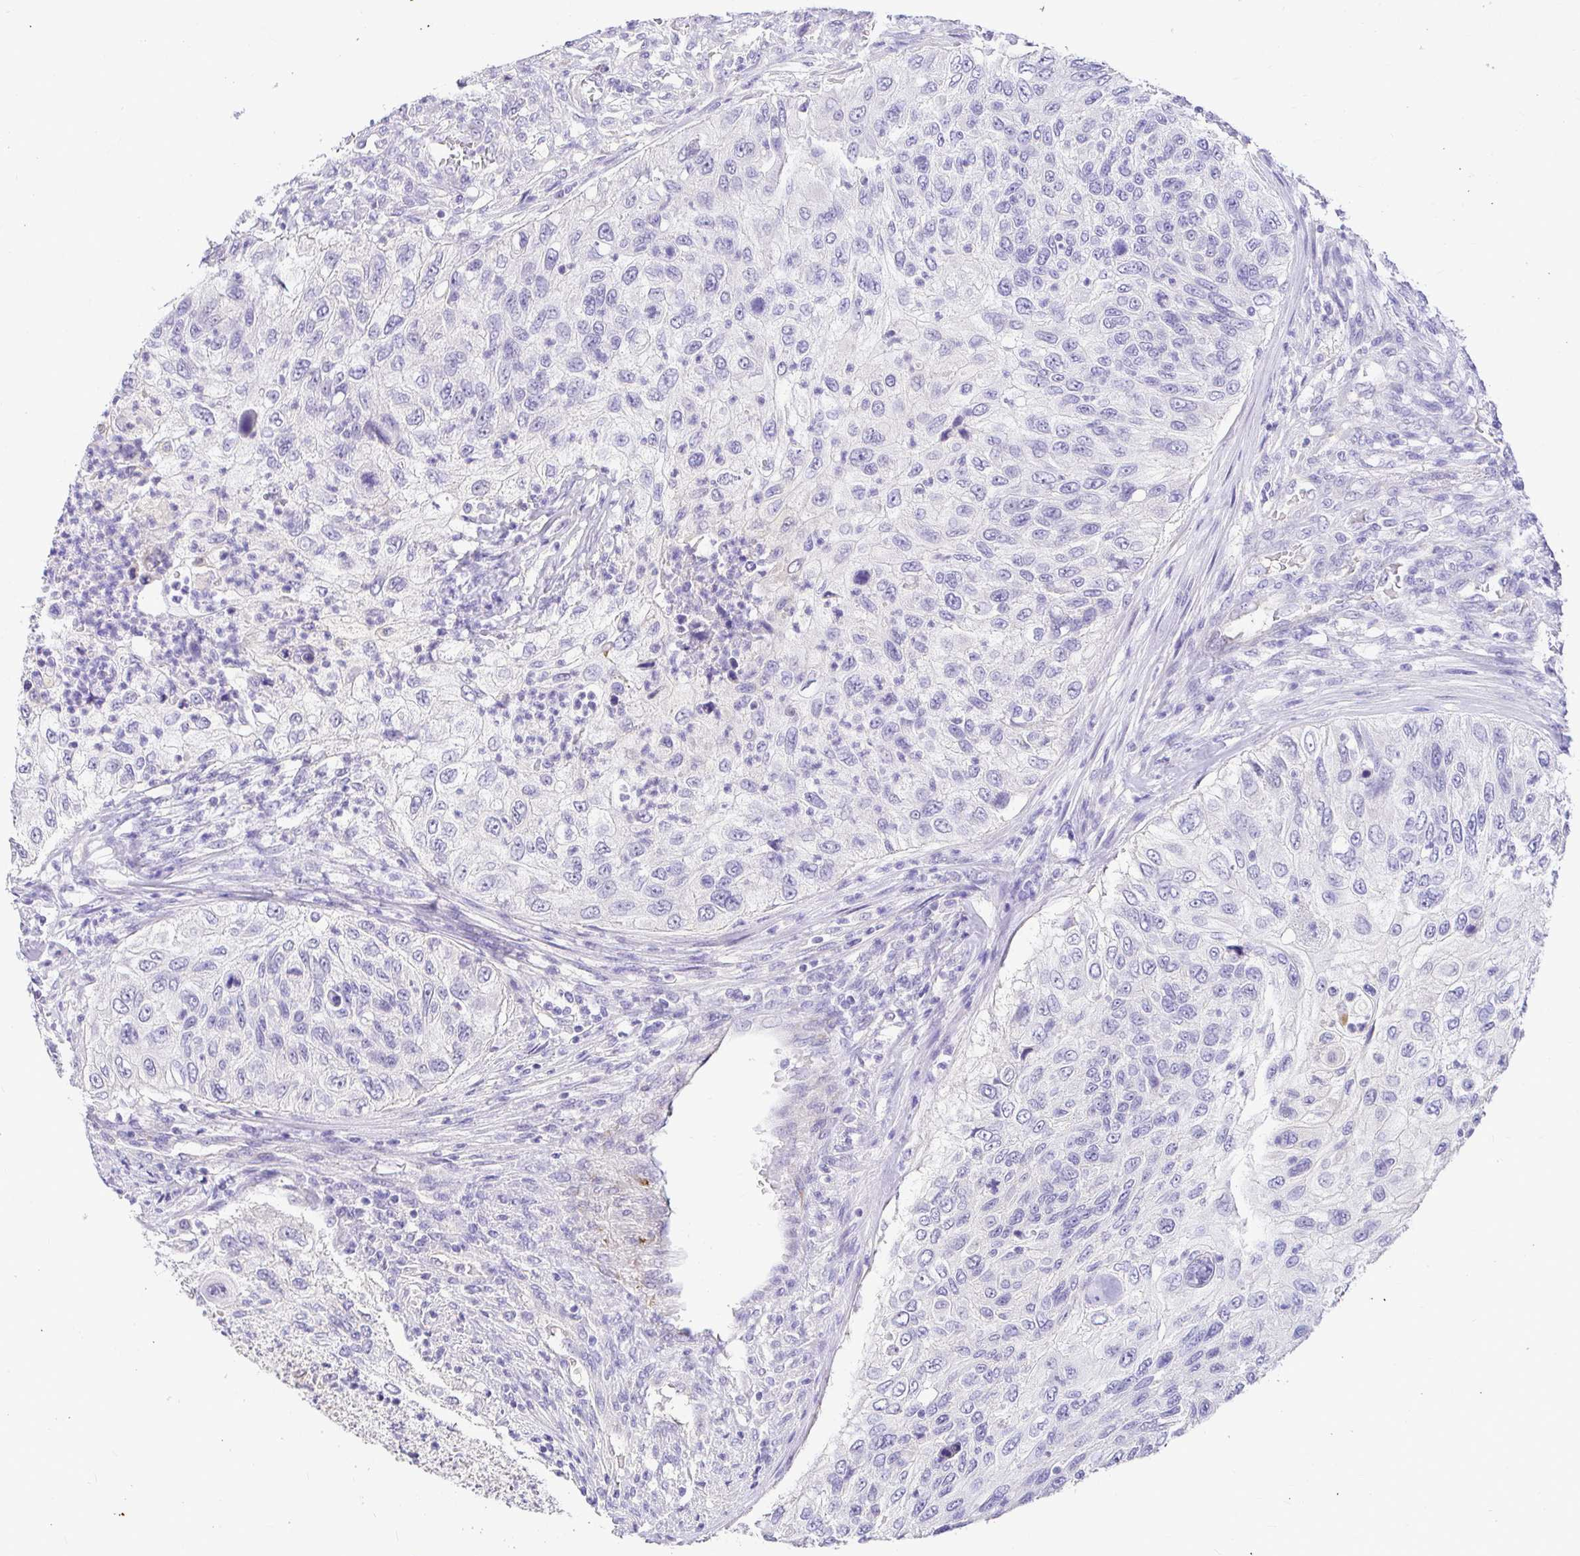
{"staining": {"intensity": "negative", "quantity": "none", "location": "none"}, "tissue": "urothelial cancer", "cell_type": "Tumor cells", "image_type": "cancer", "snomed": [{"axis": "morphology", "description": "Urothelial carcinoma, High grade"}, {"axis": "topography", "description": "Urinary bladder"}], "caption": "IHC photomicrograph of neoplastic tissue: urothelial carcinoma (high-grade) stained with DAB (3,3'-diaminobenzidine) displays no significant protein expression in tumor cells.", "gene": "CDO1", "patient": {"sex": "female", "age": 60}}